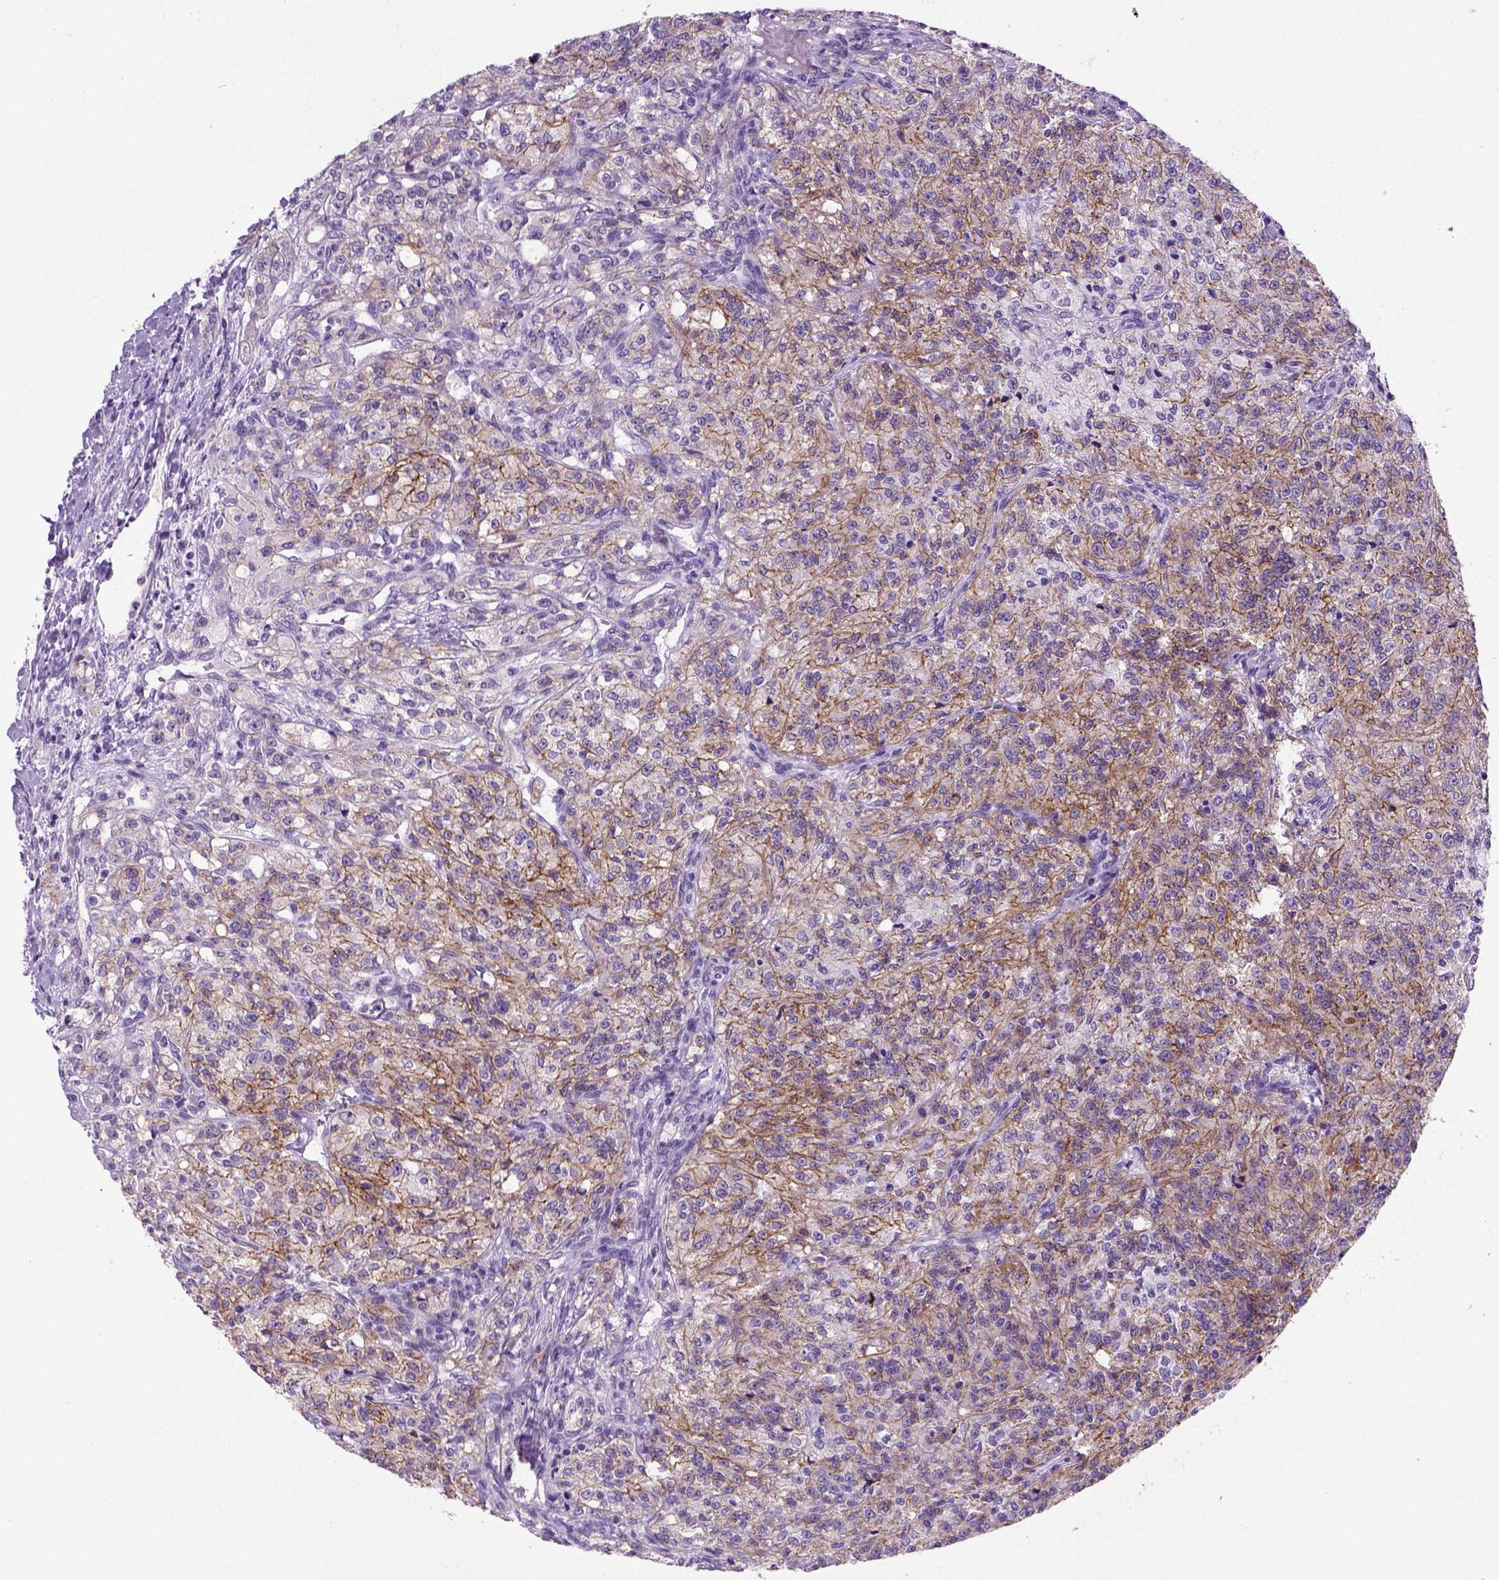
{"staining": {"intensity": "moderate", "quantity": "25%-75%", "location": "cytoplasmic/membranous"}, "tissue": "renal cancer", "cell_type": "Tumor cells", "image_type": "cancer", "snomed": [{"axis": "morphology", "description": "Adenocarcinoma, NOS"}, {"axis": "topography", "description": "Kidney"}], "caption": "Protein analysis of renal adenocarcinoma tissue exhibits moderate cytoplasmic/membranous expression in about 25%-75% of tumor cells. (brown staining indicates protein expression, while blue staining denotes nuclei).", "gene": "CDH1", "patient": {"sex": "female", "age": 63}}